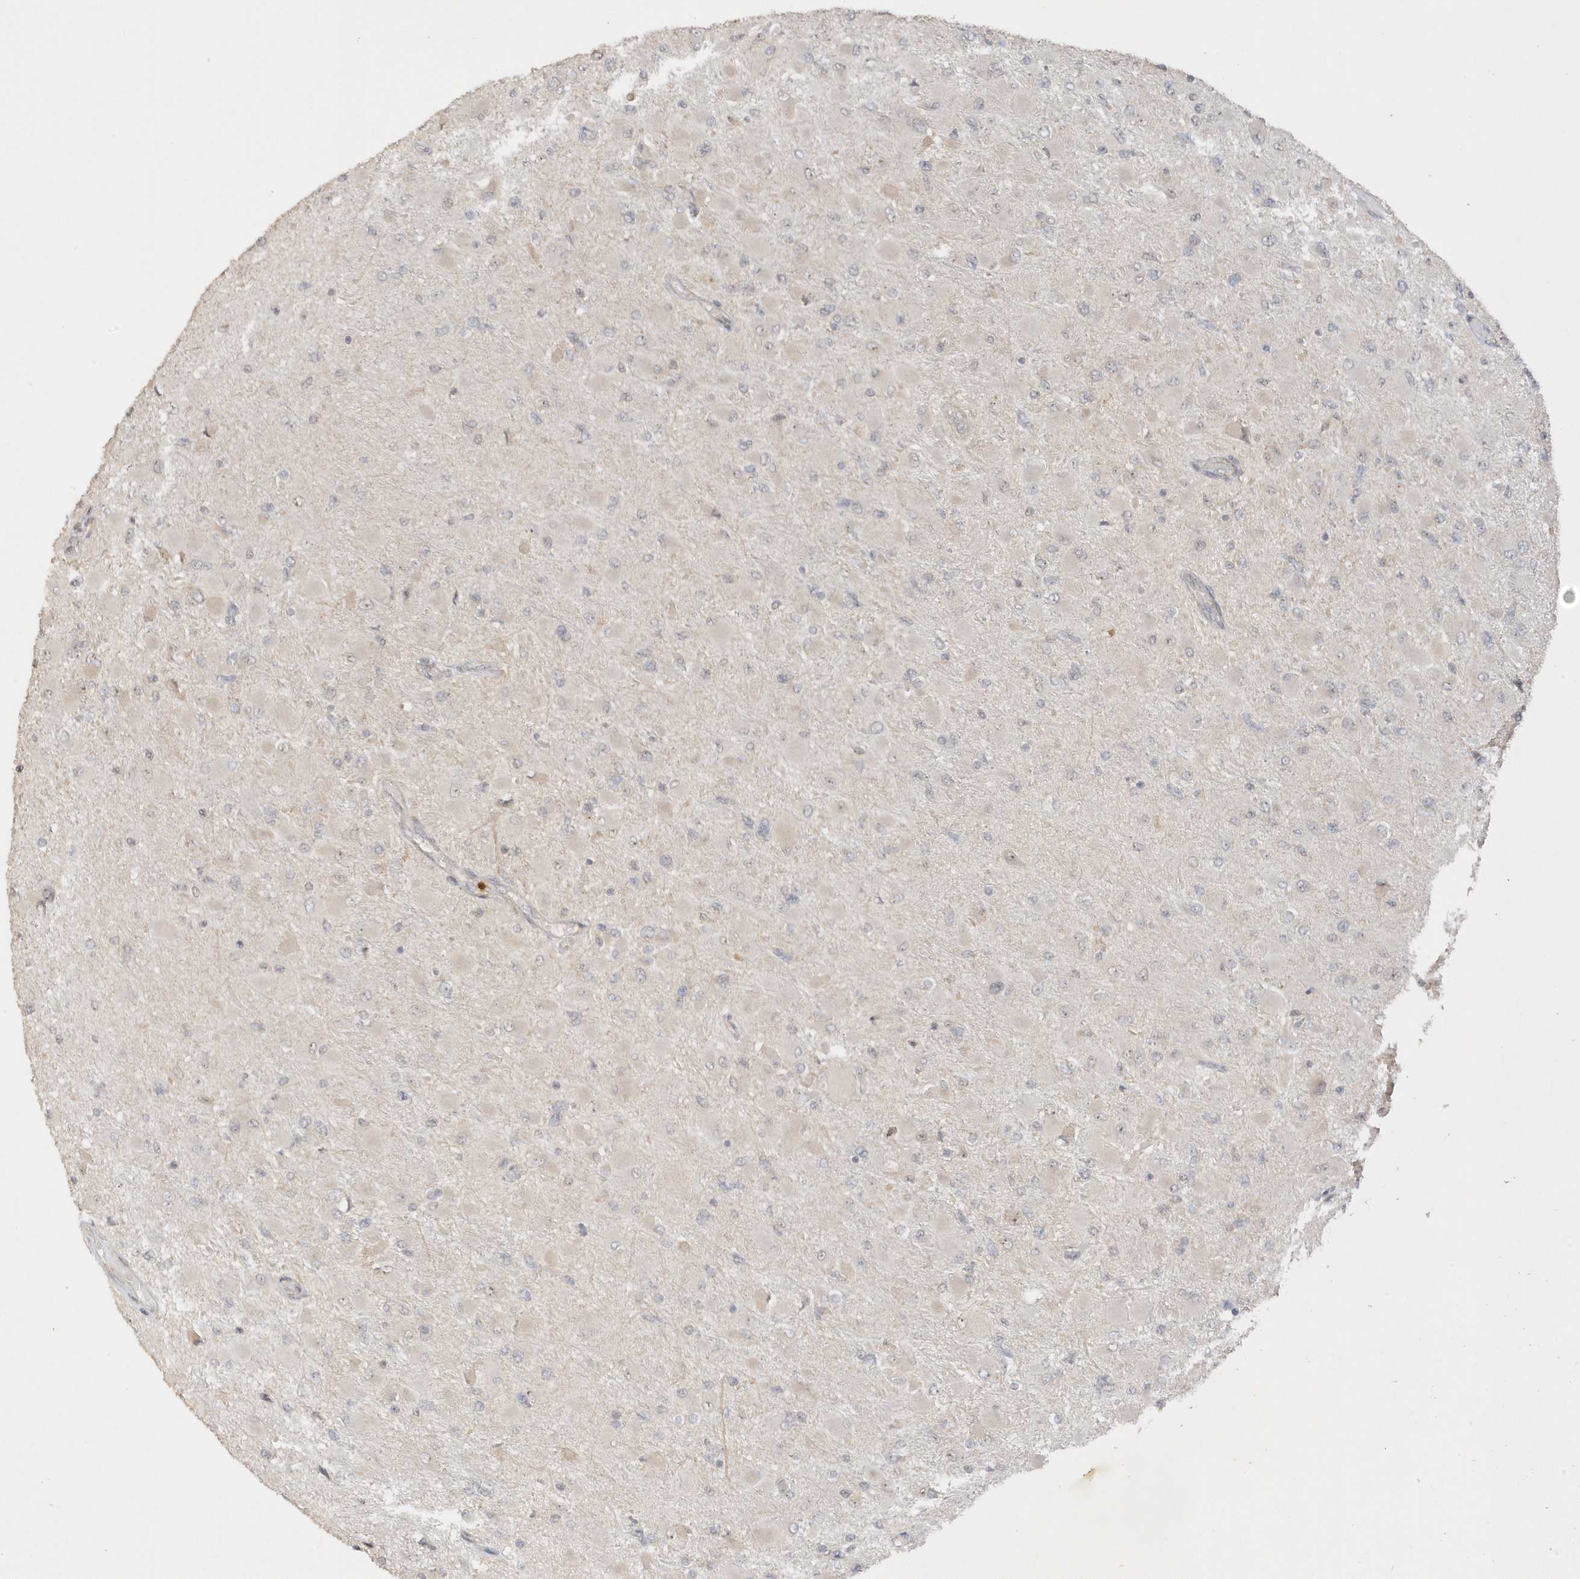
{"staining": {"intensity": "negative", "quantity": "none", "location": "none"}, "tissue": "glioma", "cell_type": "Tumor cells", "image_type": "cancer", "snomed": [{"axis": "morphology", "description": "Glioma, malignant, High grade"}, {"axis": "topography", "description": "Cerebral cortex"}], "caption": "Tumor cells show no significant protein positivity in glioma.", "gene": "DDX18", "patient": {"sex": "female", "age": 36}}